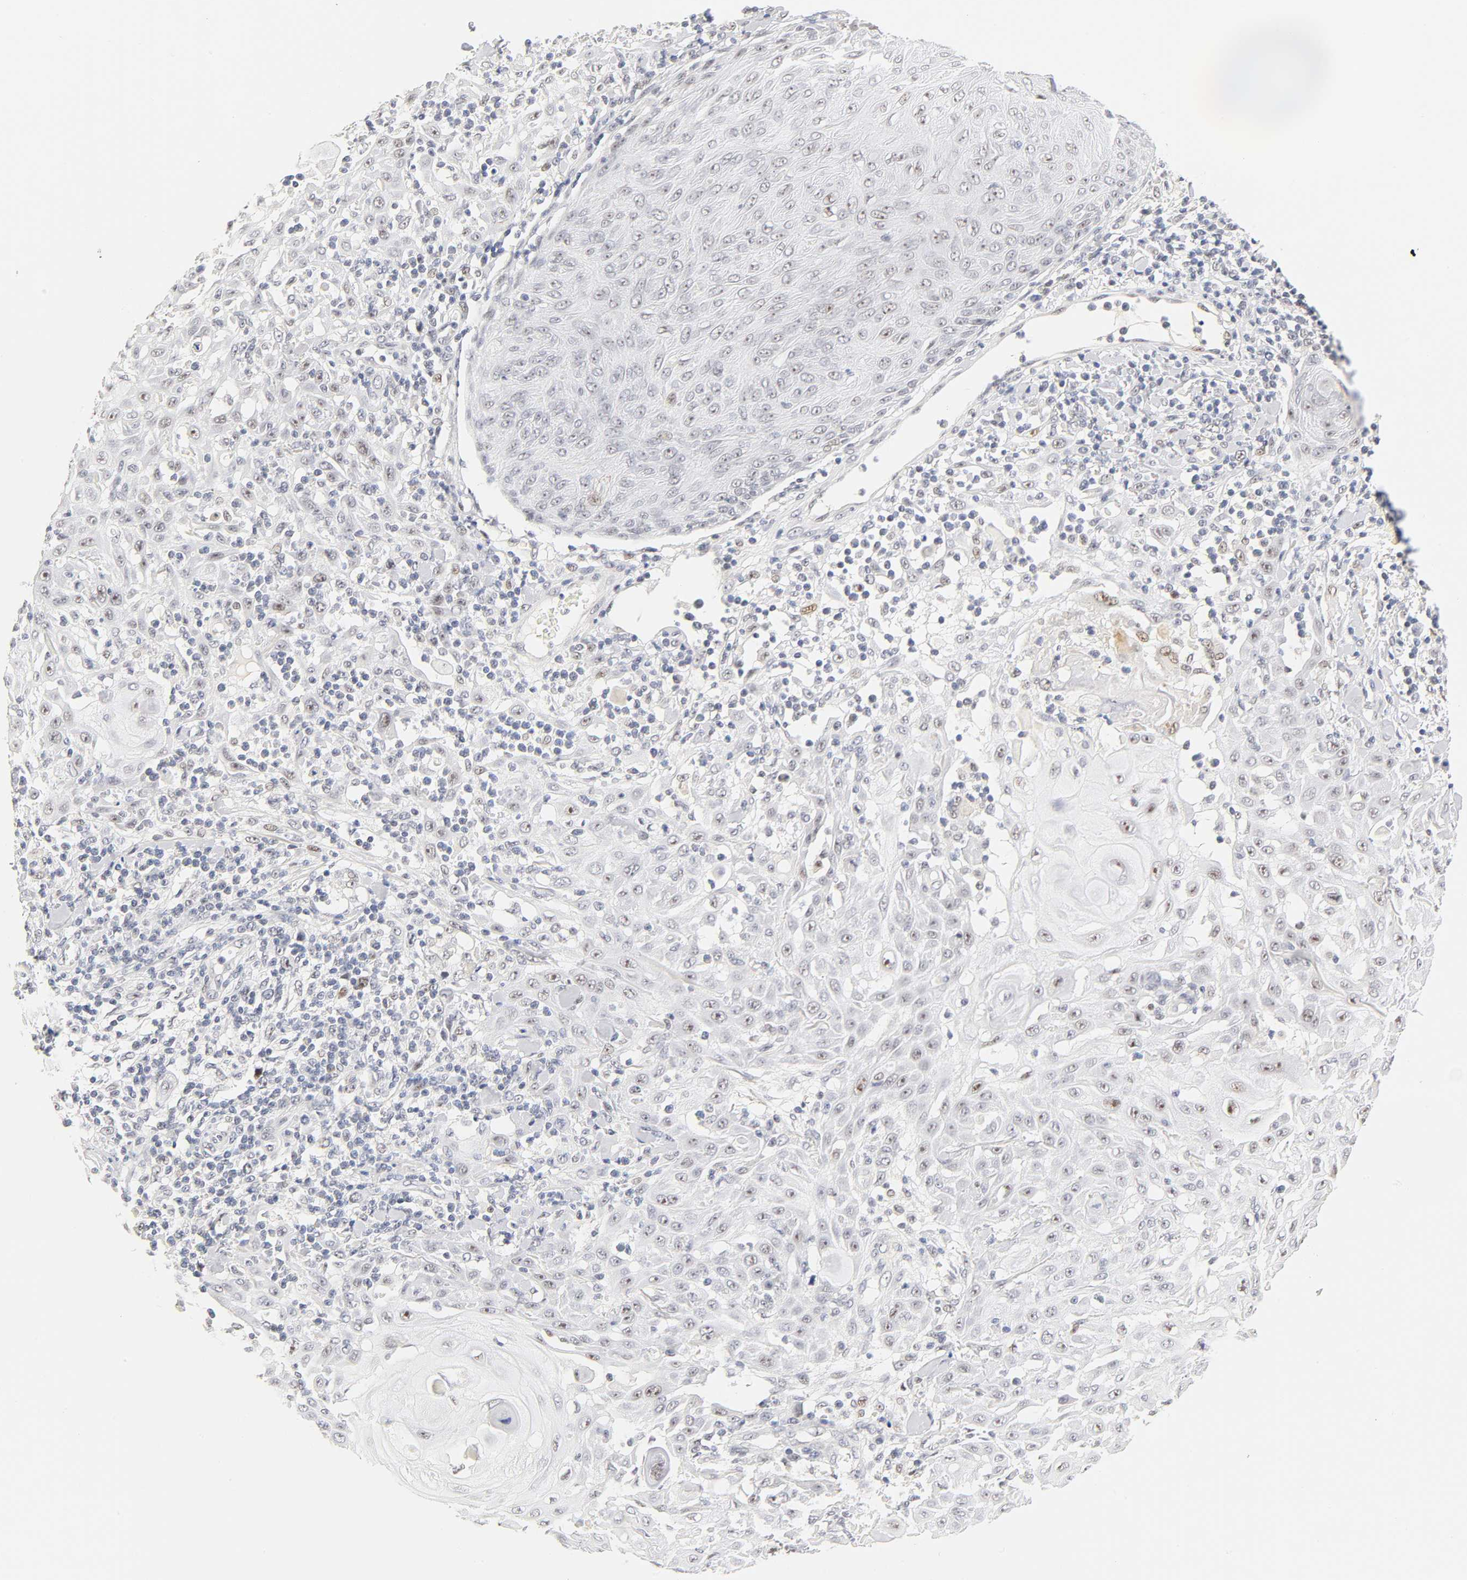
{"staining": {"intensity": "weak", "quantity": "<25%", "location": "nuclear"}, "tissue": "skin cancer", "cell_type": "Tumor cells", "image_type": "cancer", "snomed": [{"axis": "morphology", "description": "Squamous cell carcinoma, NOS"}, {"axis": "topography", "description": "Skin"}], "caption": "High power microscopy micrograph of an immunohistochemistry histopathology image of skin cancer, revealing no significant expression in tumor cells.", "gene": "MNAT1", "patient": {"sex": "male", "age": 24}}